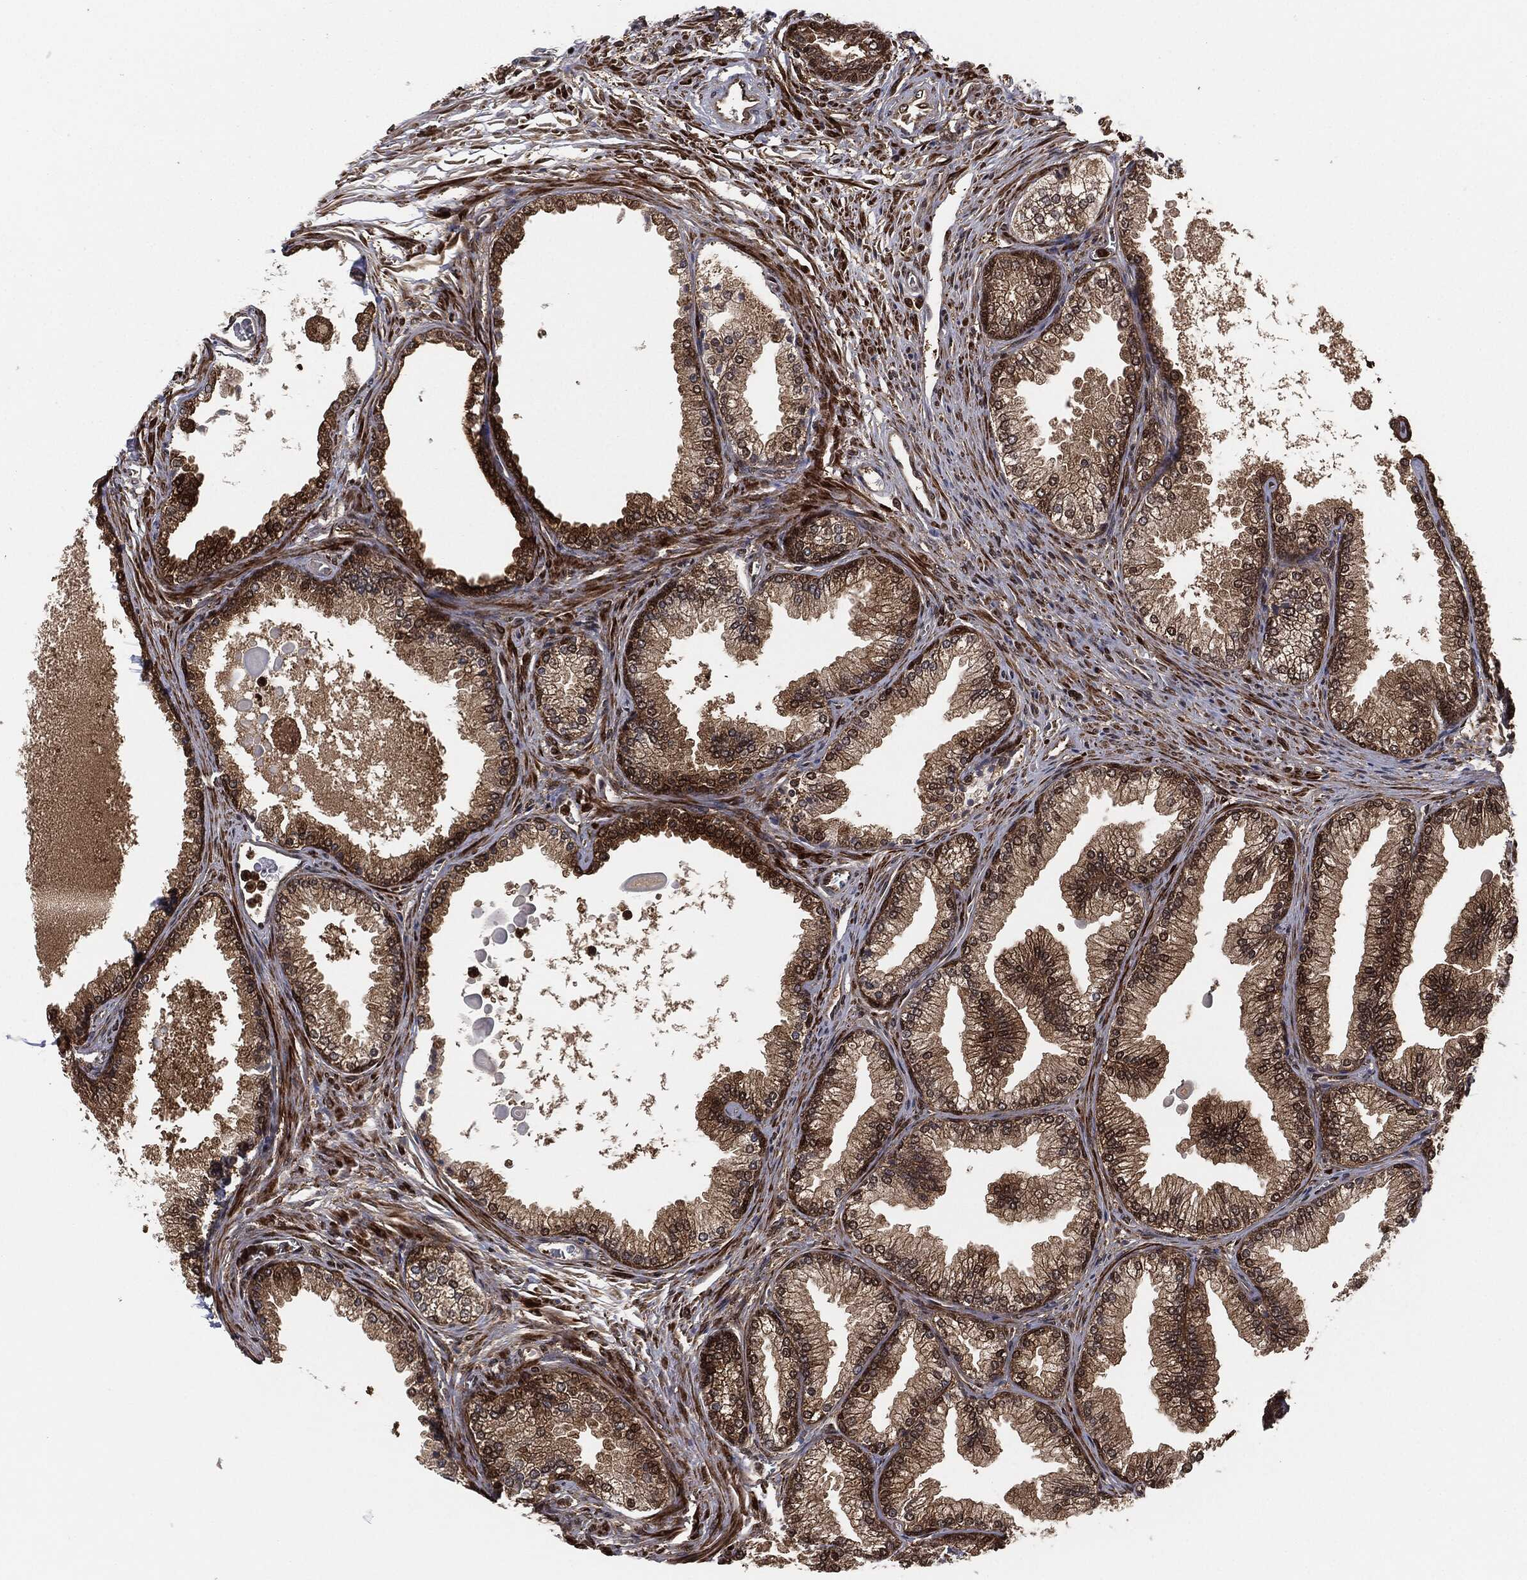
{"staining": {"intensity": "moderate", "quantity": "25%-75%", "location": "cytoplasmic/membranous,nuclear"}, "tissue": "prostate", "cell_type": "Glandular cells", "image_type": "normal", "snomed": [{"axis": "morphology", "description": "Normal tissue, NOS"}, {"axis": "topography", "description": "Prostate"}], "caption": "The micrograph displays immunohistochemical staining of normal prostate. There is moderate cytoplasmic/membranous,nuclear staining is seen in about 25%-75% of glandular cells.", "gene": "CAPRIN2", "patient": {"sex": "male", "age": 72}}